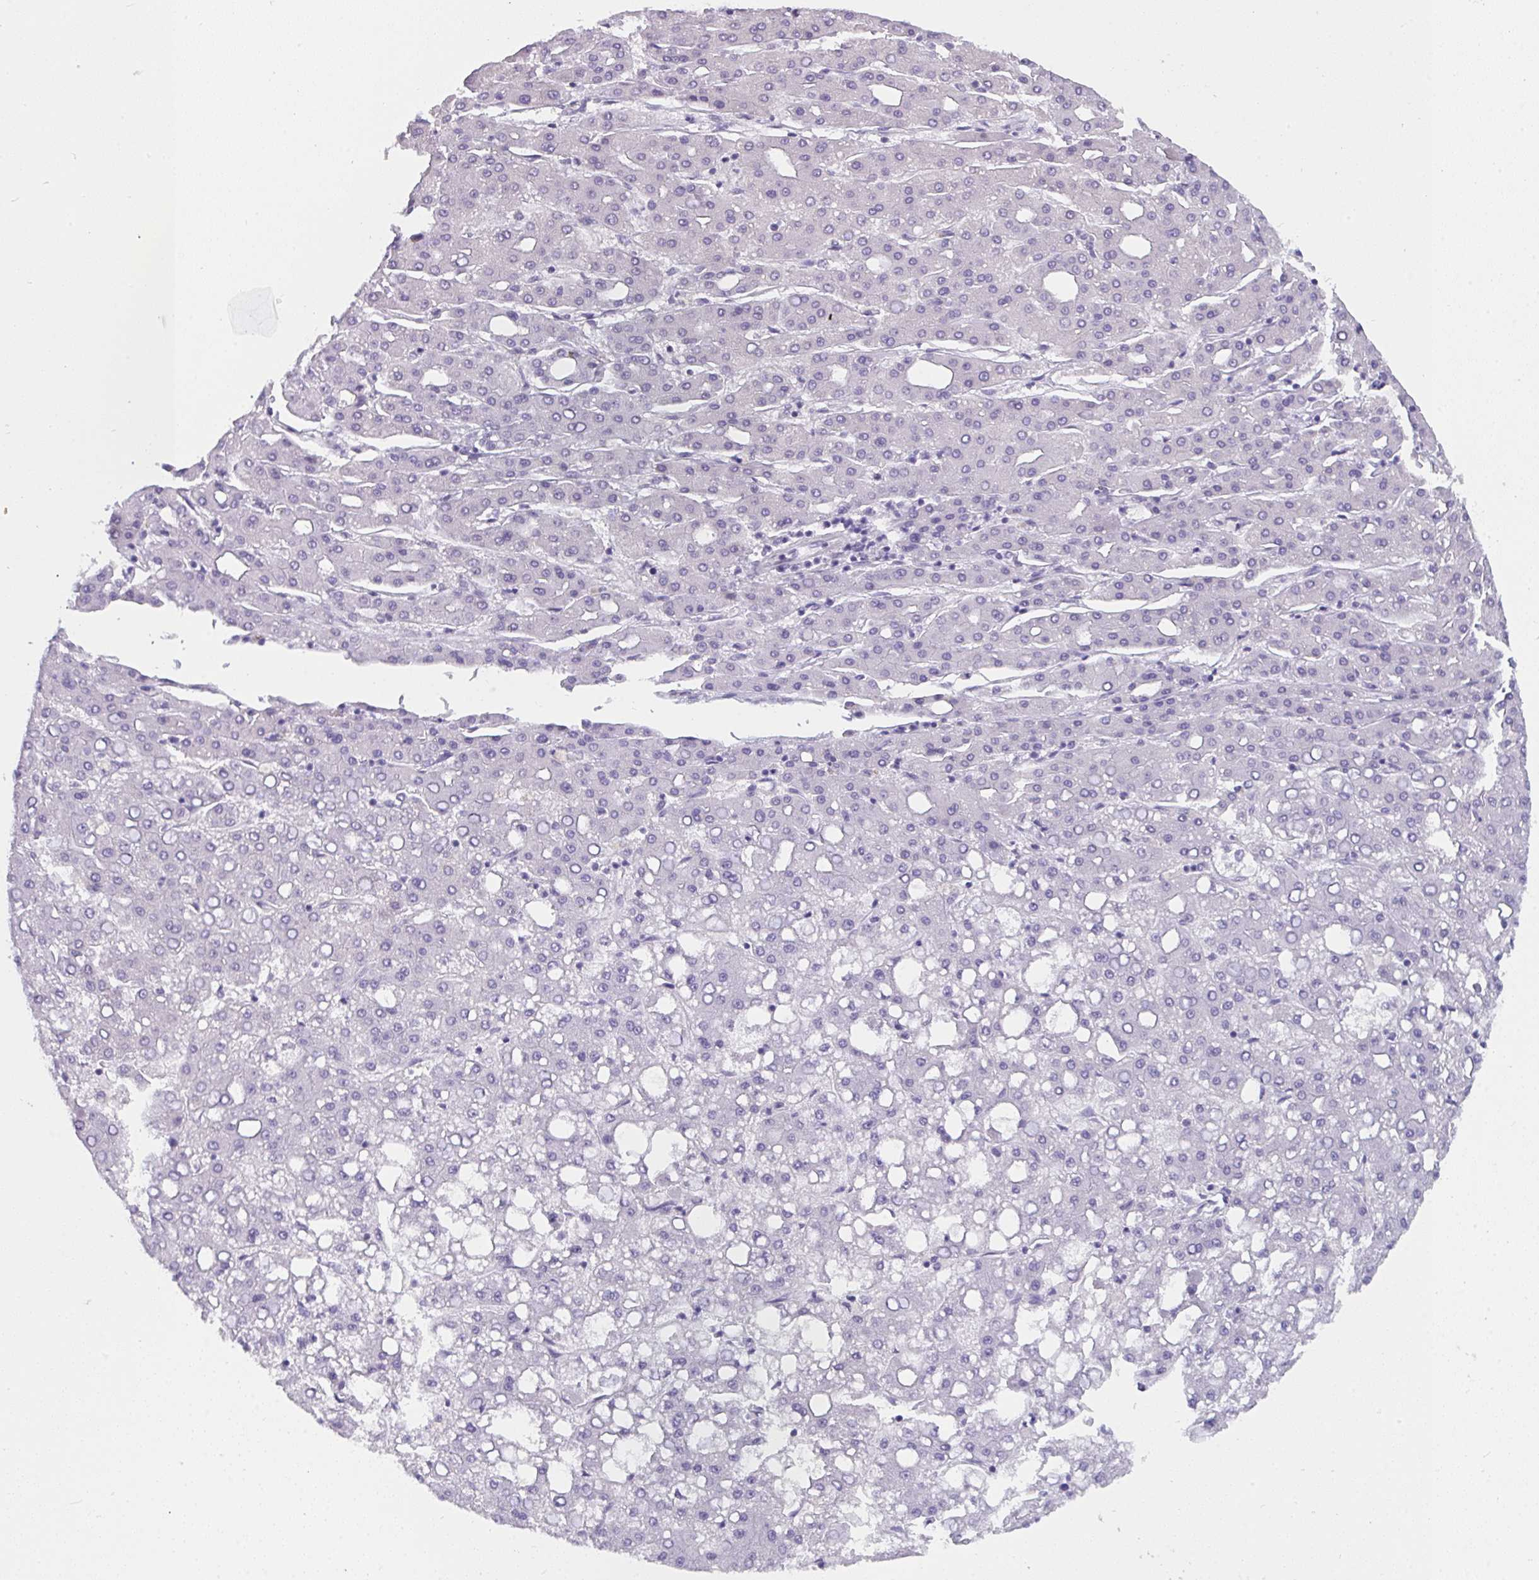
{"staining": {"intensity": "negative", "quantity": "none", "location": "none"}, "tissue": "liver cancer", "cell_type": "Tumor cells", "image_type": "cancer", "snomed": [{"axis": "morphology", "description": "Carcinoma, Hepatocellular, NOS"}, {"axis": "topography", "description": "Liver"}], "caption": "IHC micrograph of liver cancer stained for a protein (brown), which exhibits no expression in tumor cells.", "gene": "CDK13", "patient": {"sex": "male", "age": 65}}